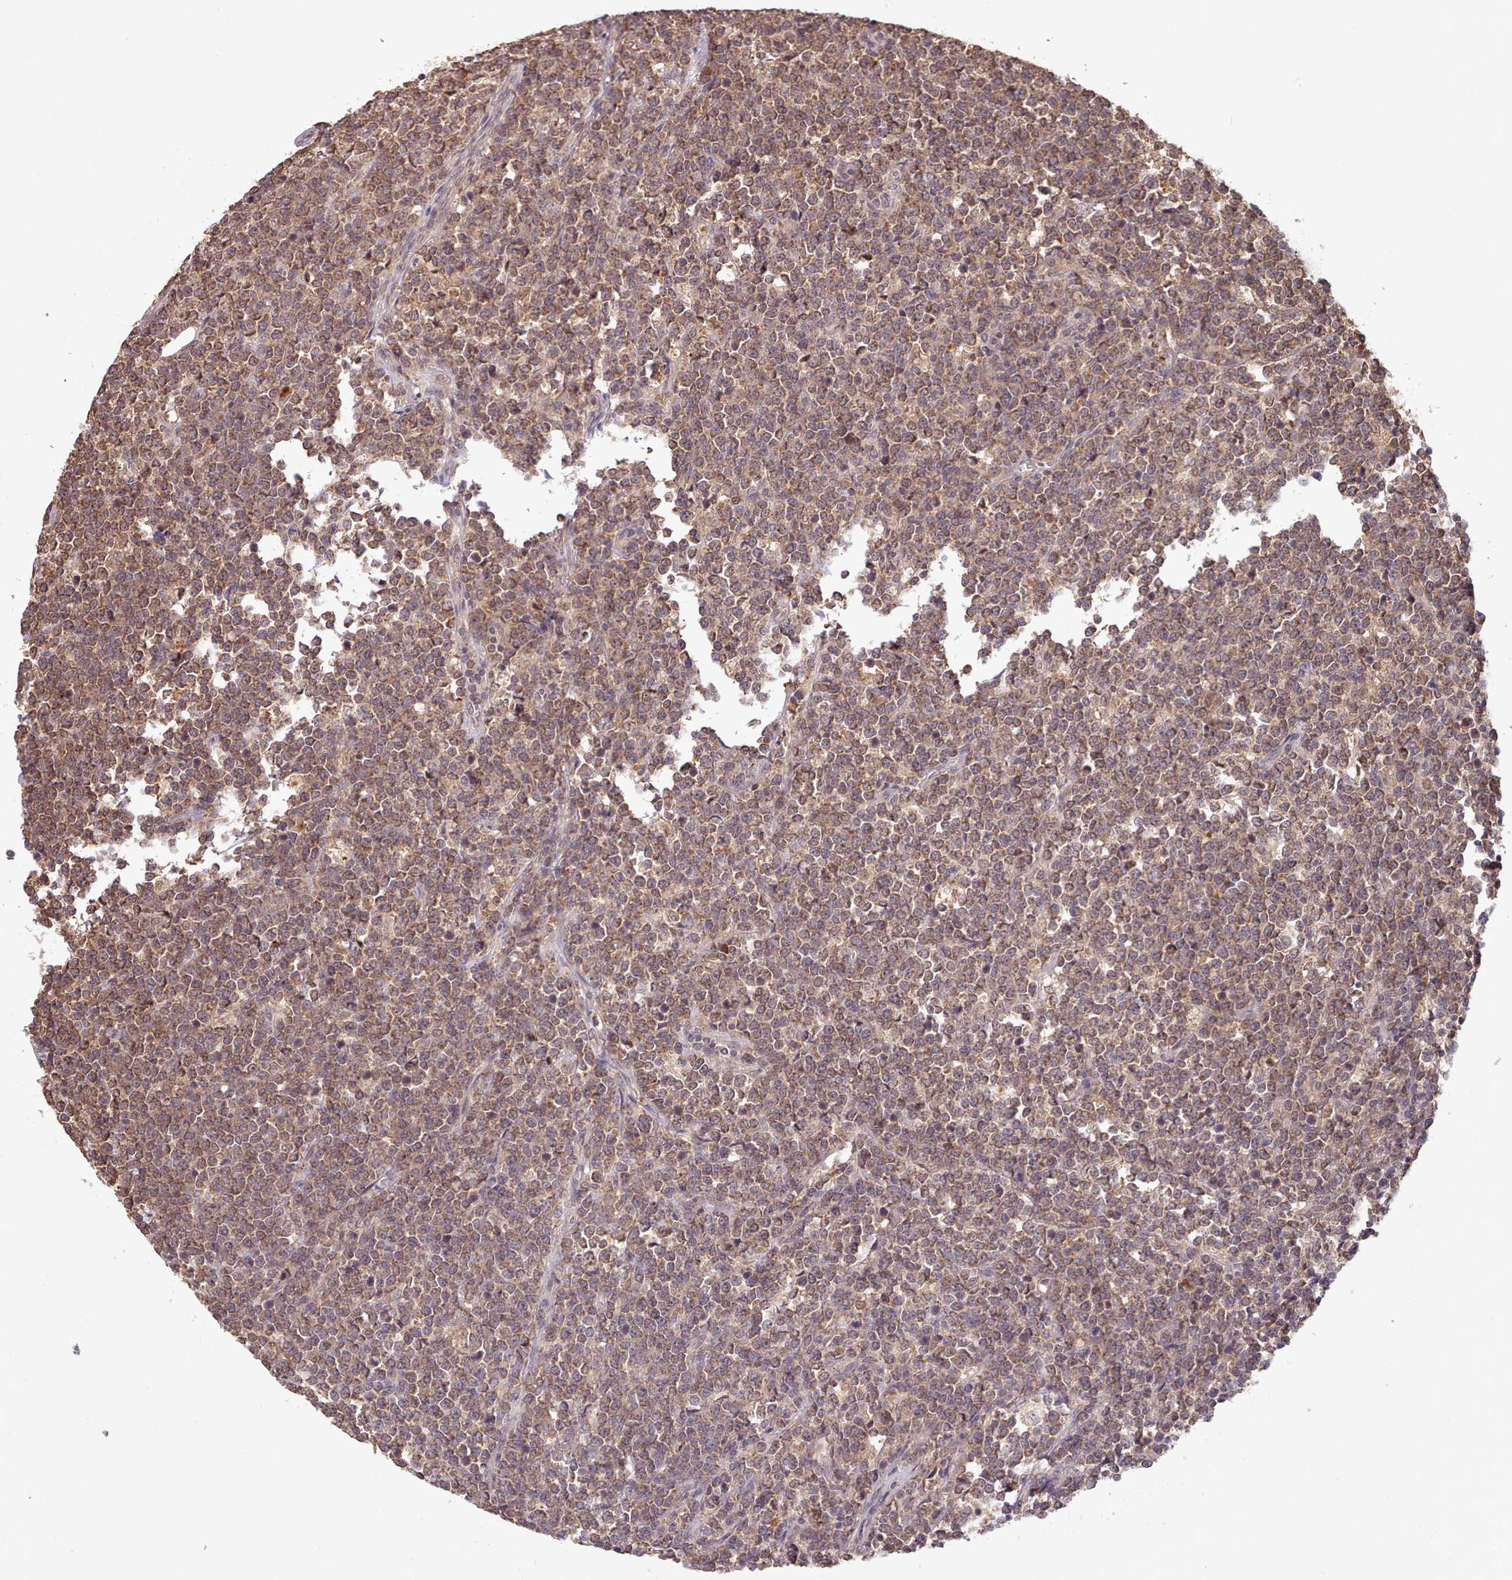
{"staining": {"intensity": "moderate", "quantity": ">75%", "location": "cytoplasmic/membranous"}, "tissue": "lymphoma", "cell_type": "Tumor cells", "image_type": "cancer", "snomed": [{"axis": "morphology", "description": "Malignant lymphoma, non-Hodgkin's type, High grade"}, {"axis": "topography", "description": "Small intestine"}], "caption": "Tumor cells display medium levels of moderate cytoplasmic/membranous staining in approximately >75% of cells in human high-grade malignant lymphoma, non-Hodgkin's type. The staining is performed using DAB (3,3'-diaminobenzidine) brown chromogen to label protein expression. The nuclei are counter-stained blue using hematoxylin.", "gene": "PIP4P1", "patient": {"sex": "male", "age": 8}}